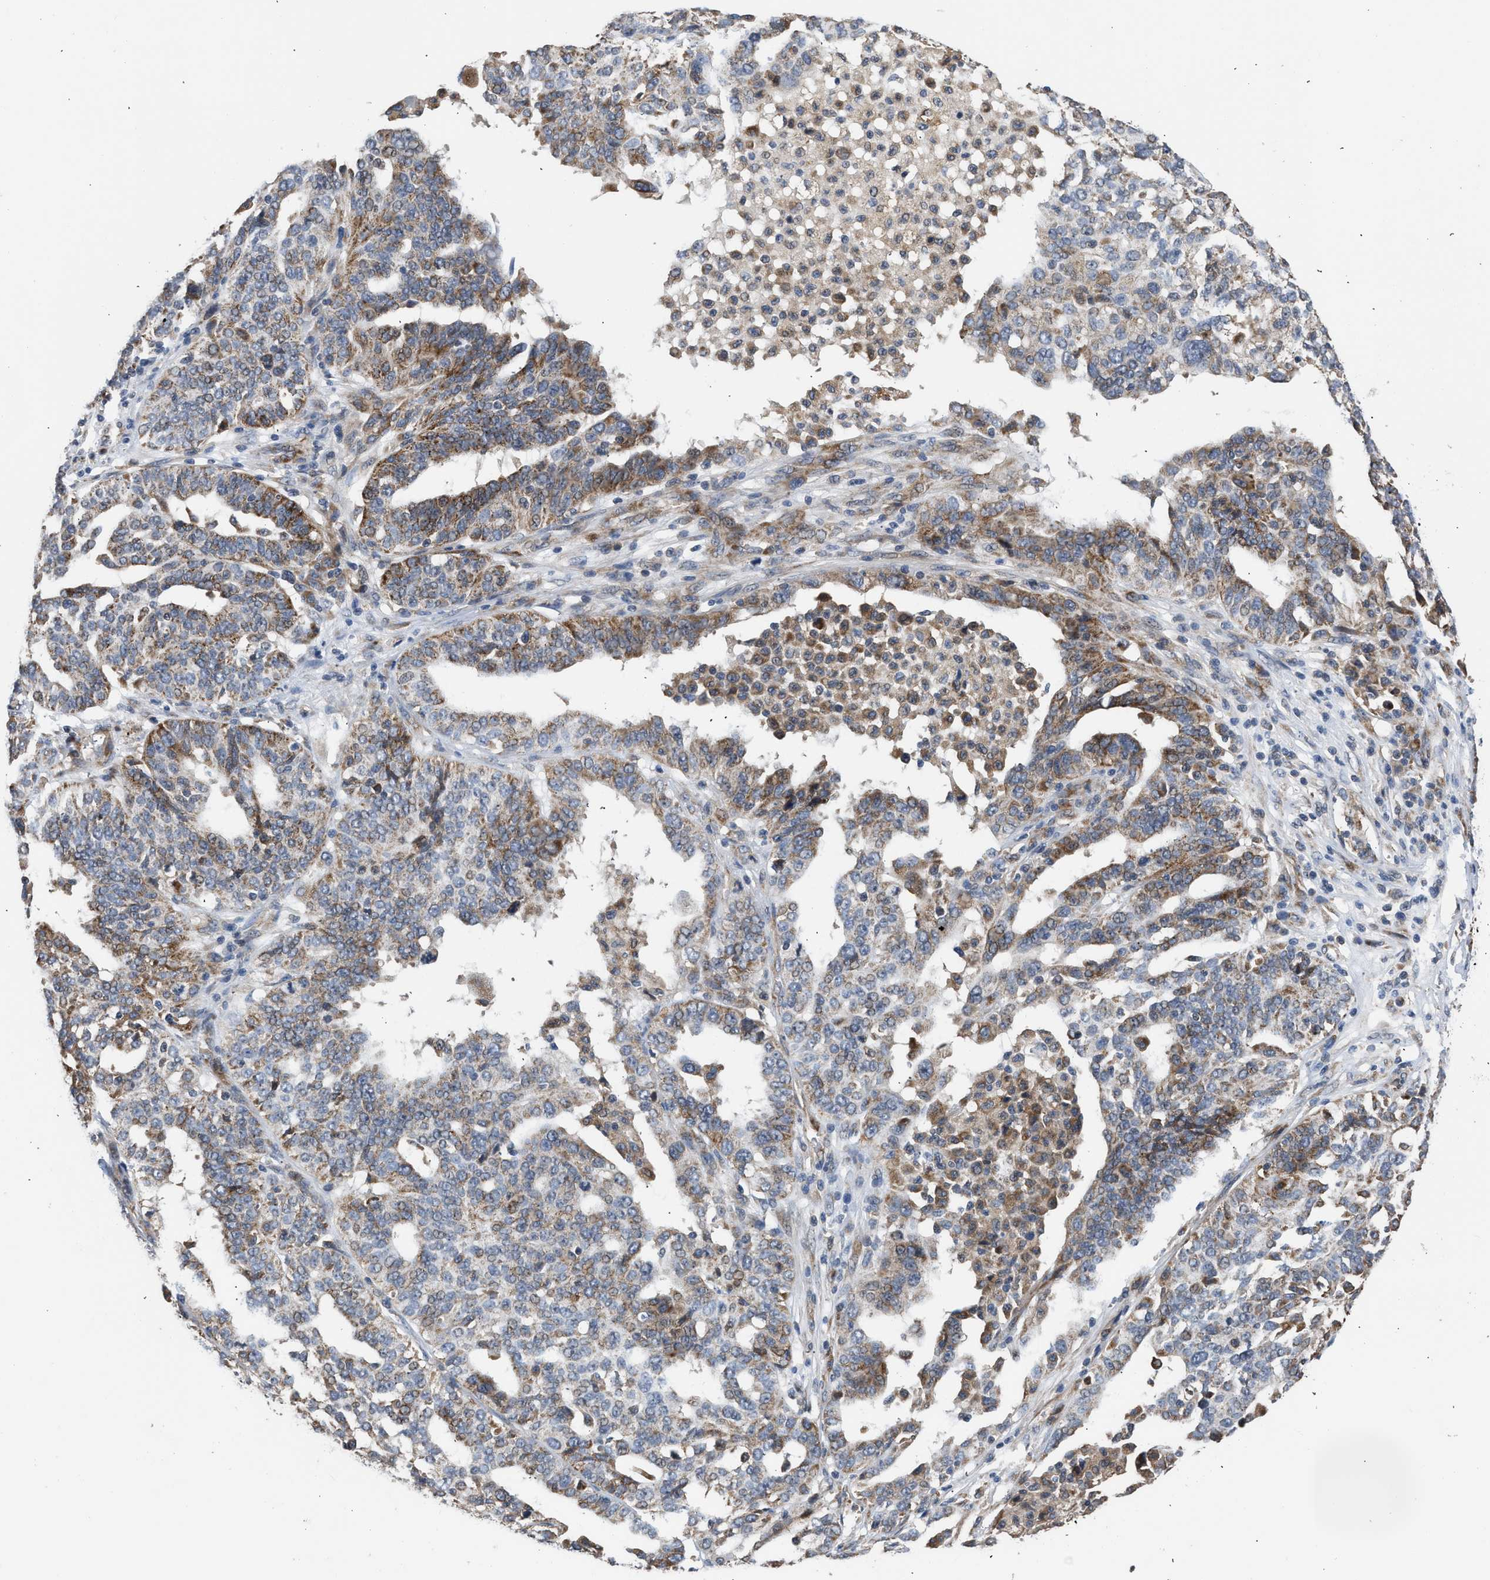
{"staining": {"intensity": "moderate", "quantity": "25%-75%", "location": "cytoplasmic/membranous"}, "tissue": "ovarian cancer", "cell_type": "Tumor cells", "image_type": "cancer", "snomed": [{"axis": "morphology", "description": "Cystadenocarcinoma, serous, NOS"}, {"axis": "topography", "description": "Ovary"}], "caption": "Protein staining shows moderate cytoplasmic/membranous staining in about 25%-75% of tumor cells in ovarian cancer.", "gene": "POLG2", "patient": {"sex": "female", "age": 59}}